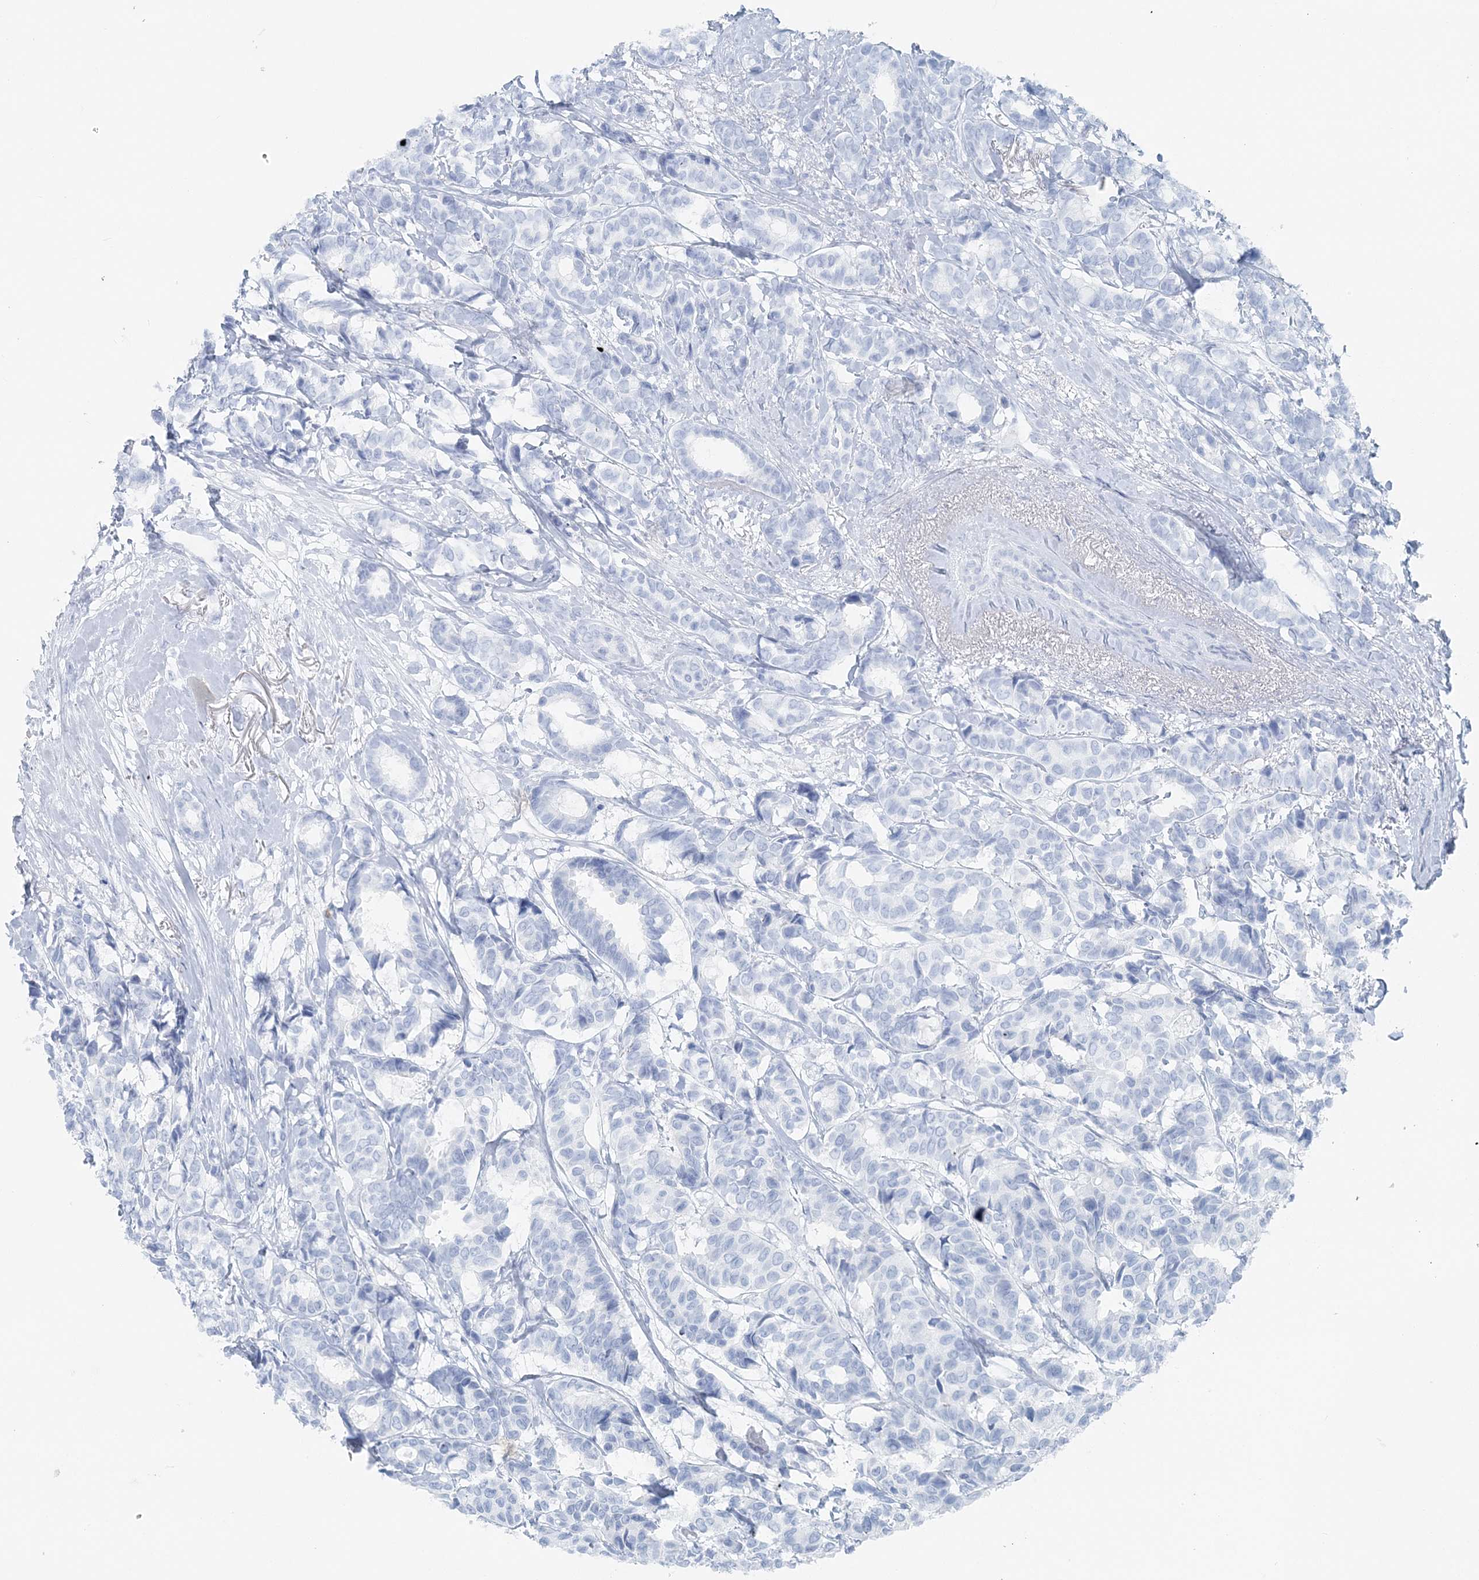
{"staining": {"intensity": "negative", "quantity": "none", "location": "none"}, "tissue": "breast cancer", "cell_type": "Tumor cells", "image_type": "cancer", "snomed": [{"axis": "morphology", "description": "Duct carcinoma"}, {"axis": "topography", "description": "Breast"}], "caption": "A micrograph of breast cancer (intraductal carcinoma) stained for a protein displays no brown staining in tumor cells.", "gene": "ATP11A", "patient": {"sex": "female", "age": 87}}